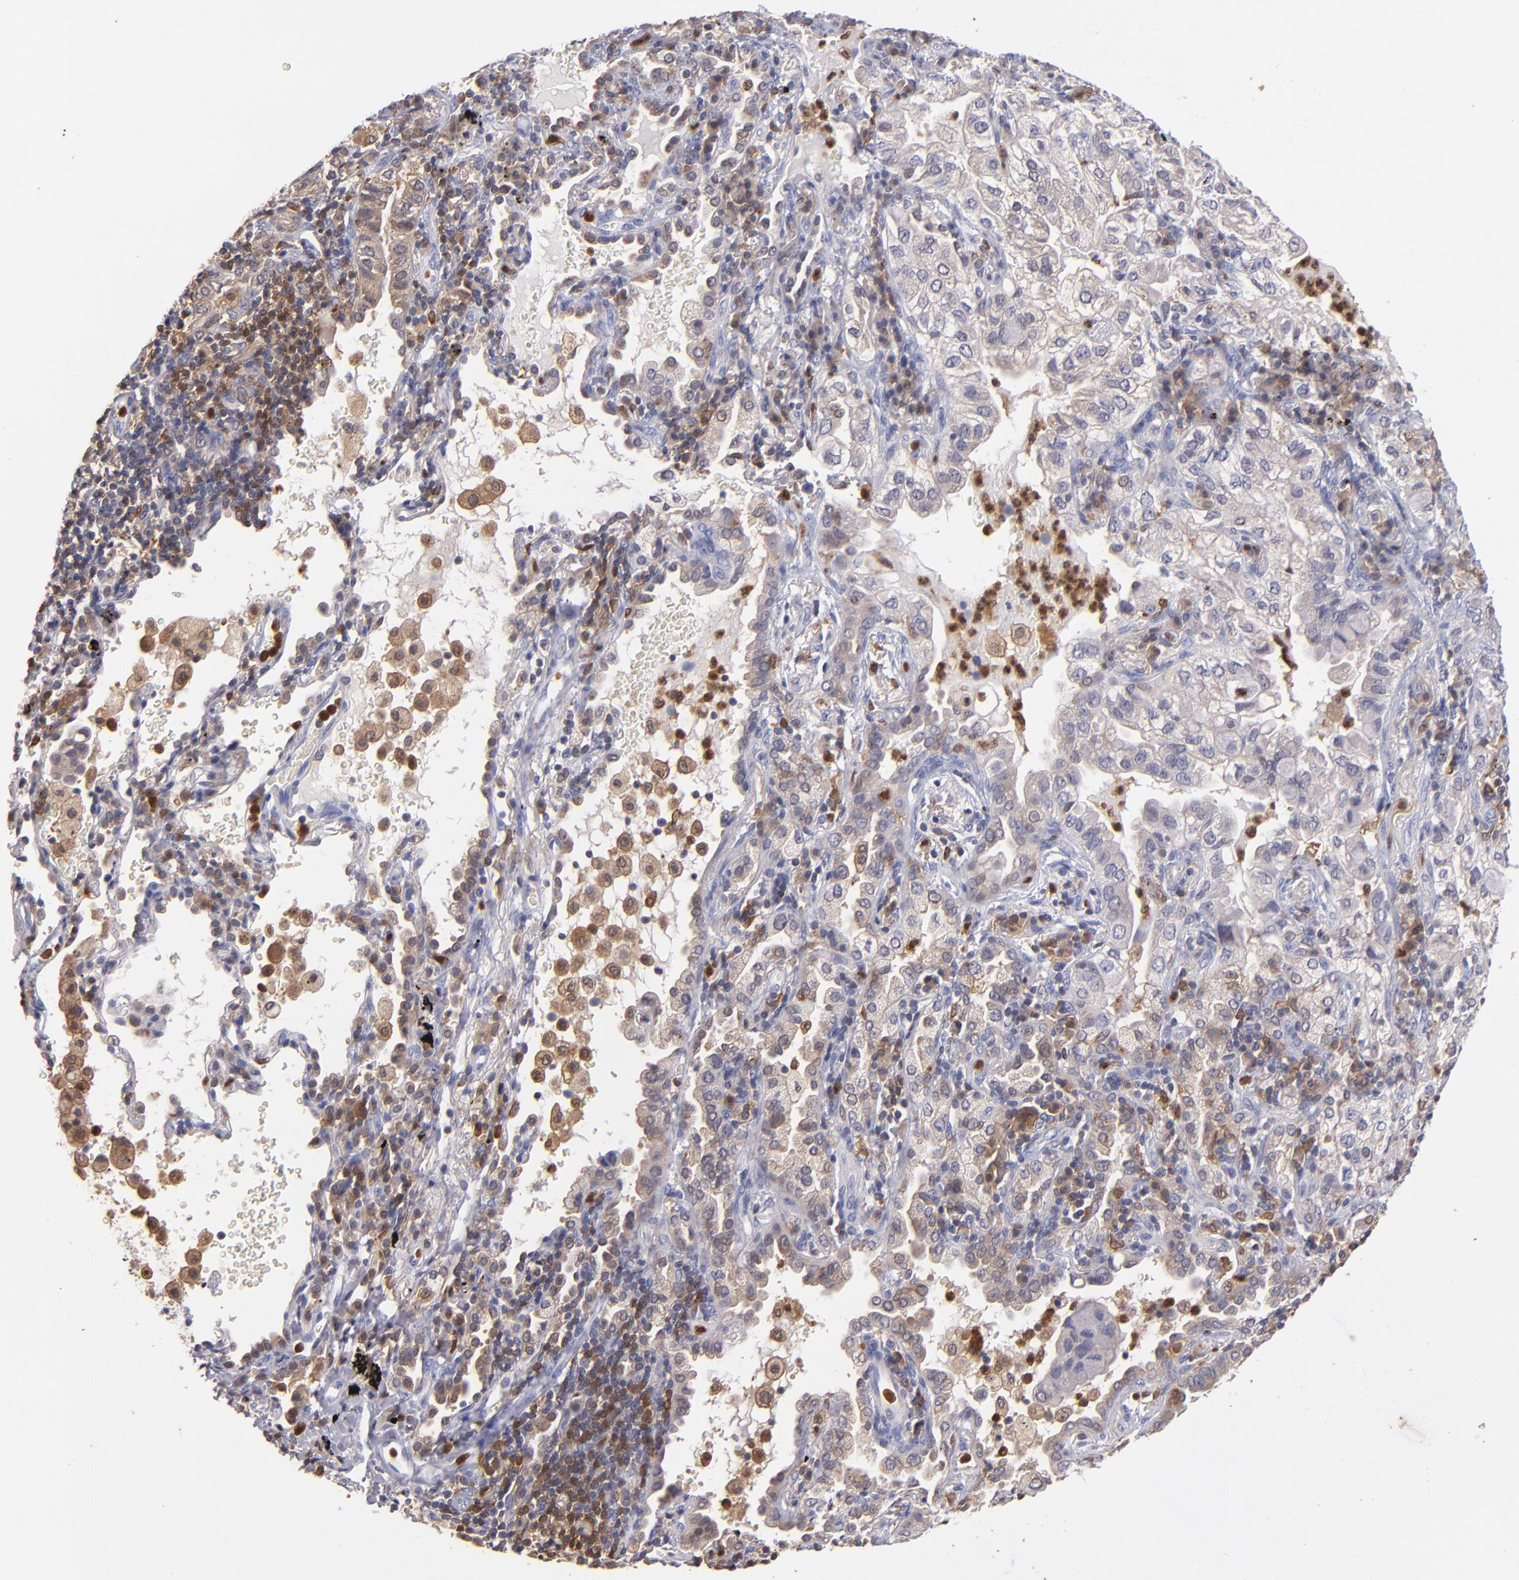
{"staining": {"intensity": "moderate", "quantity": "25%-75%", "location": "cytoplasmic/membranous"}, "tissue": "lung cancer", "cell_type": "Tumor cells", "image_type": "cancer", "snomed": [{"axis": "morphology", "description": "Adenocarcinoma, NOS"}, {"axis": "topography", "description": "Lung"}], "caption": "This histopathology image shows immunohistochemistry staining of human lung adenocarcinoma, with medium moderate cytoplasmic/membranous staining in about 25%-75% of tumor cells.", "gene": "PRKCD", "patient": {"sex": "female", "age": 50}}